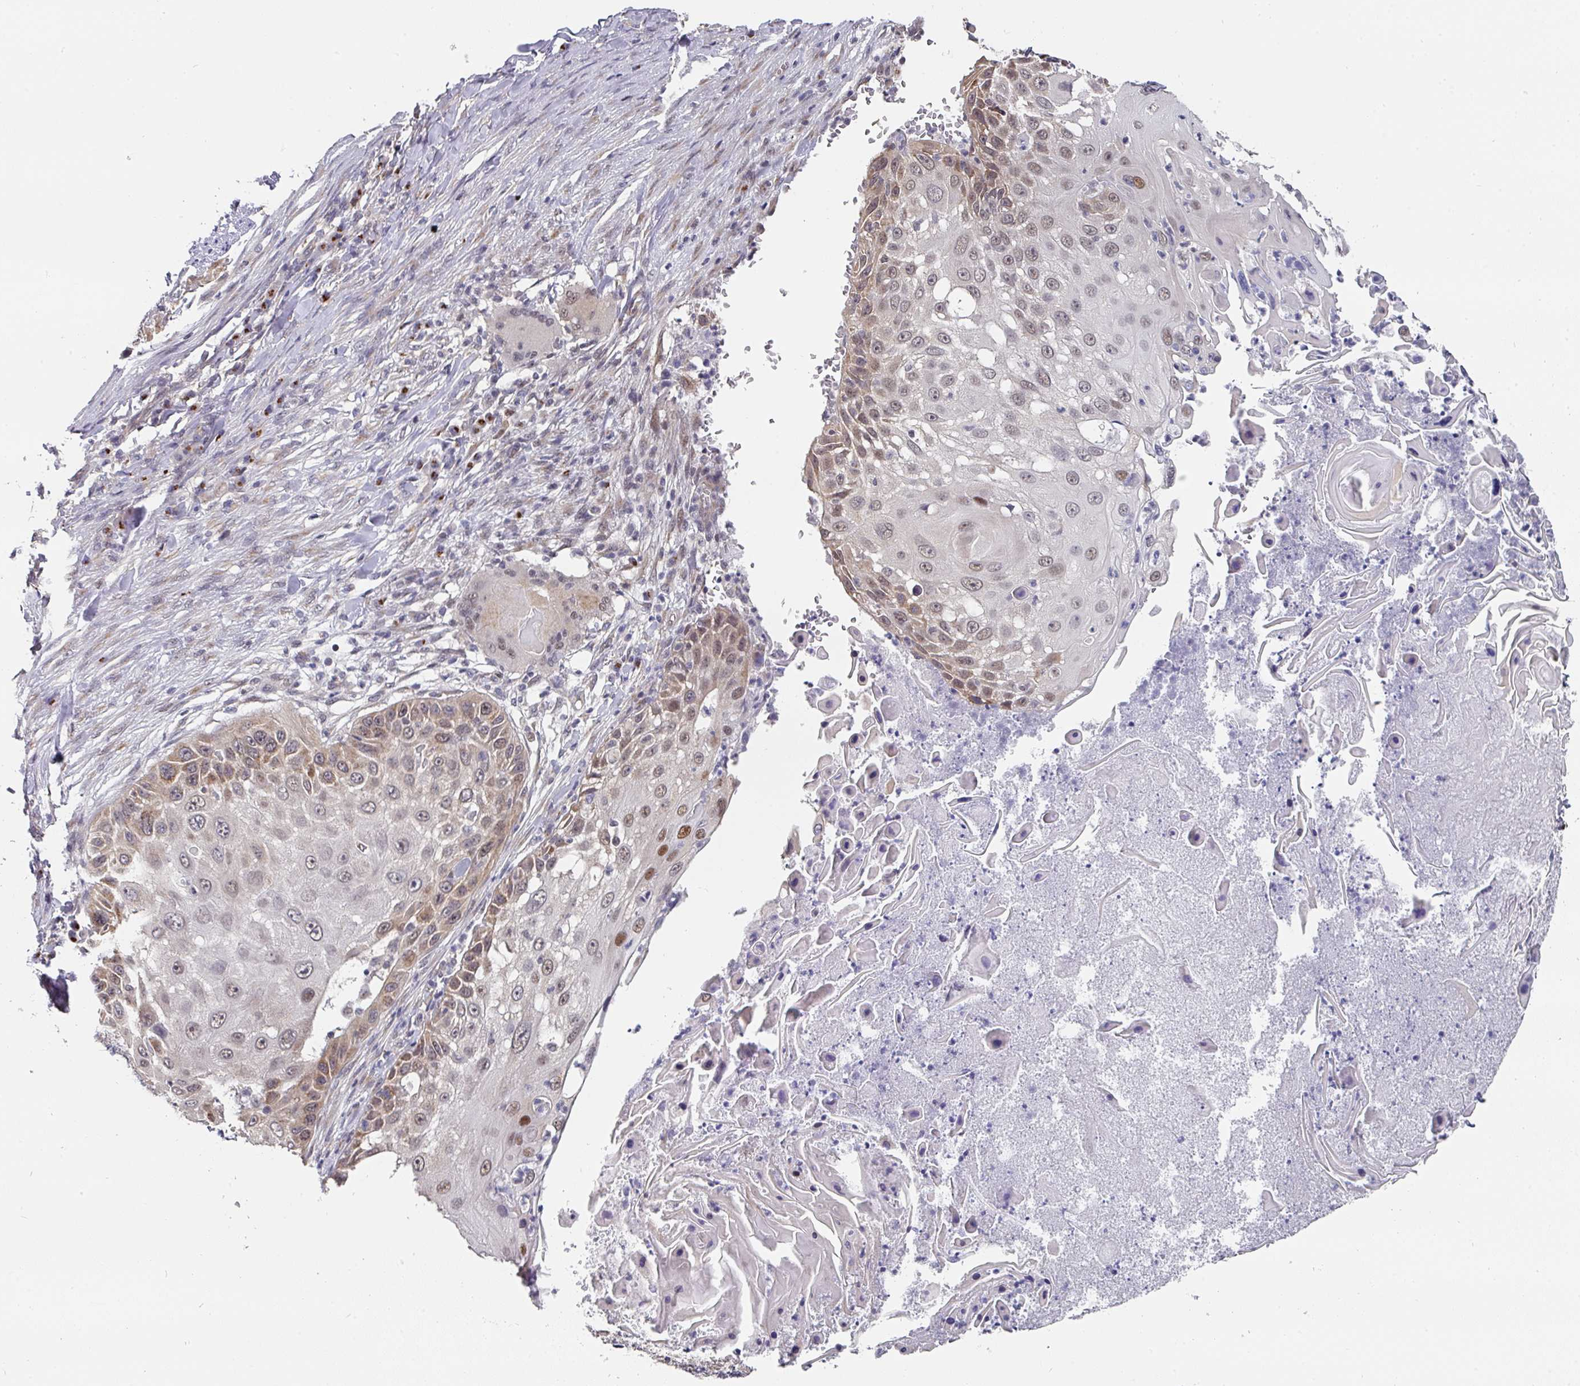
{"staining": {"intensity": "moderate", "quantity": "<25%", "location": "cytoplasmic/membranous,nuclear"}, "tissue": "skin cancer", "cell_type": "Tumor cells", "image_type": "cancer", "snomed": [{"axis": "morphology", "description": "Squamous cell carcinoma, NOS"}, {"axis": "topography", "description": "Skin"}], "caption": "The micrograph shows staining of skin squamous cell carcinoma, revealing moderate cytoplasmic/membranous and nuclear protein staining (brown color) within tumor cells.", "gene": "C18orf25", "patient": {"sex": "female", "age": 44}}